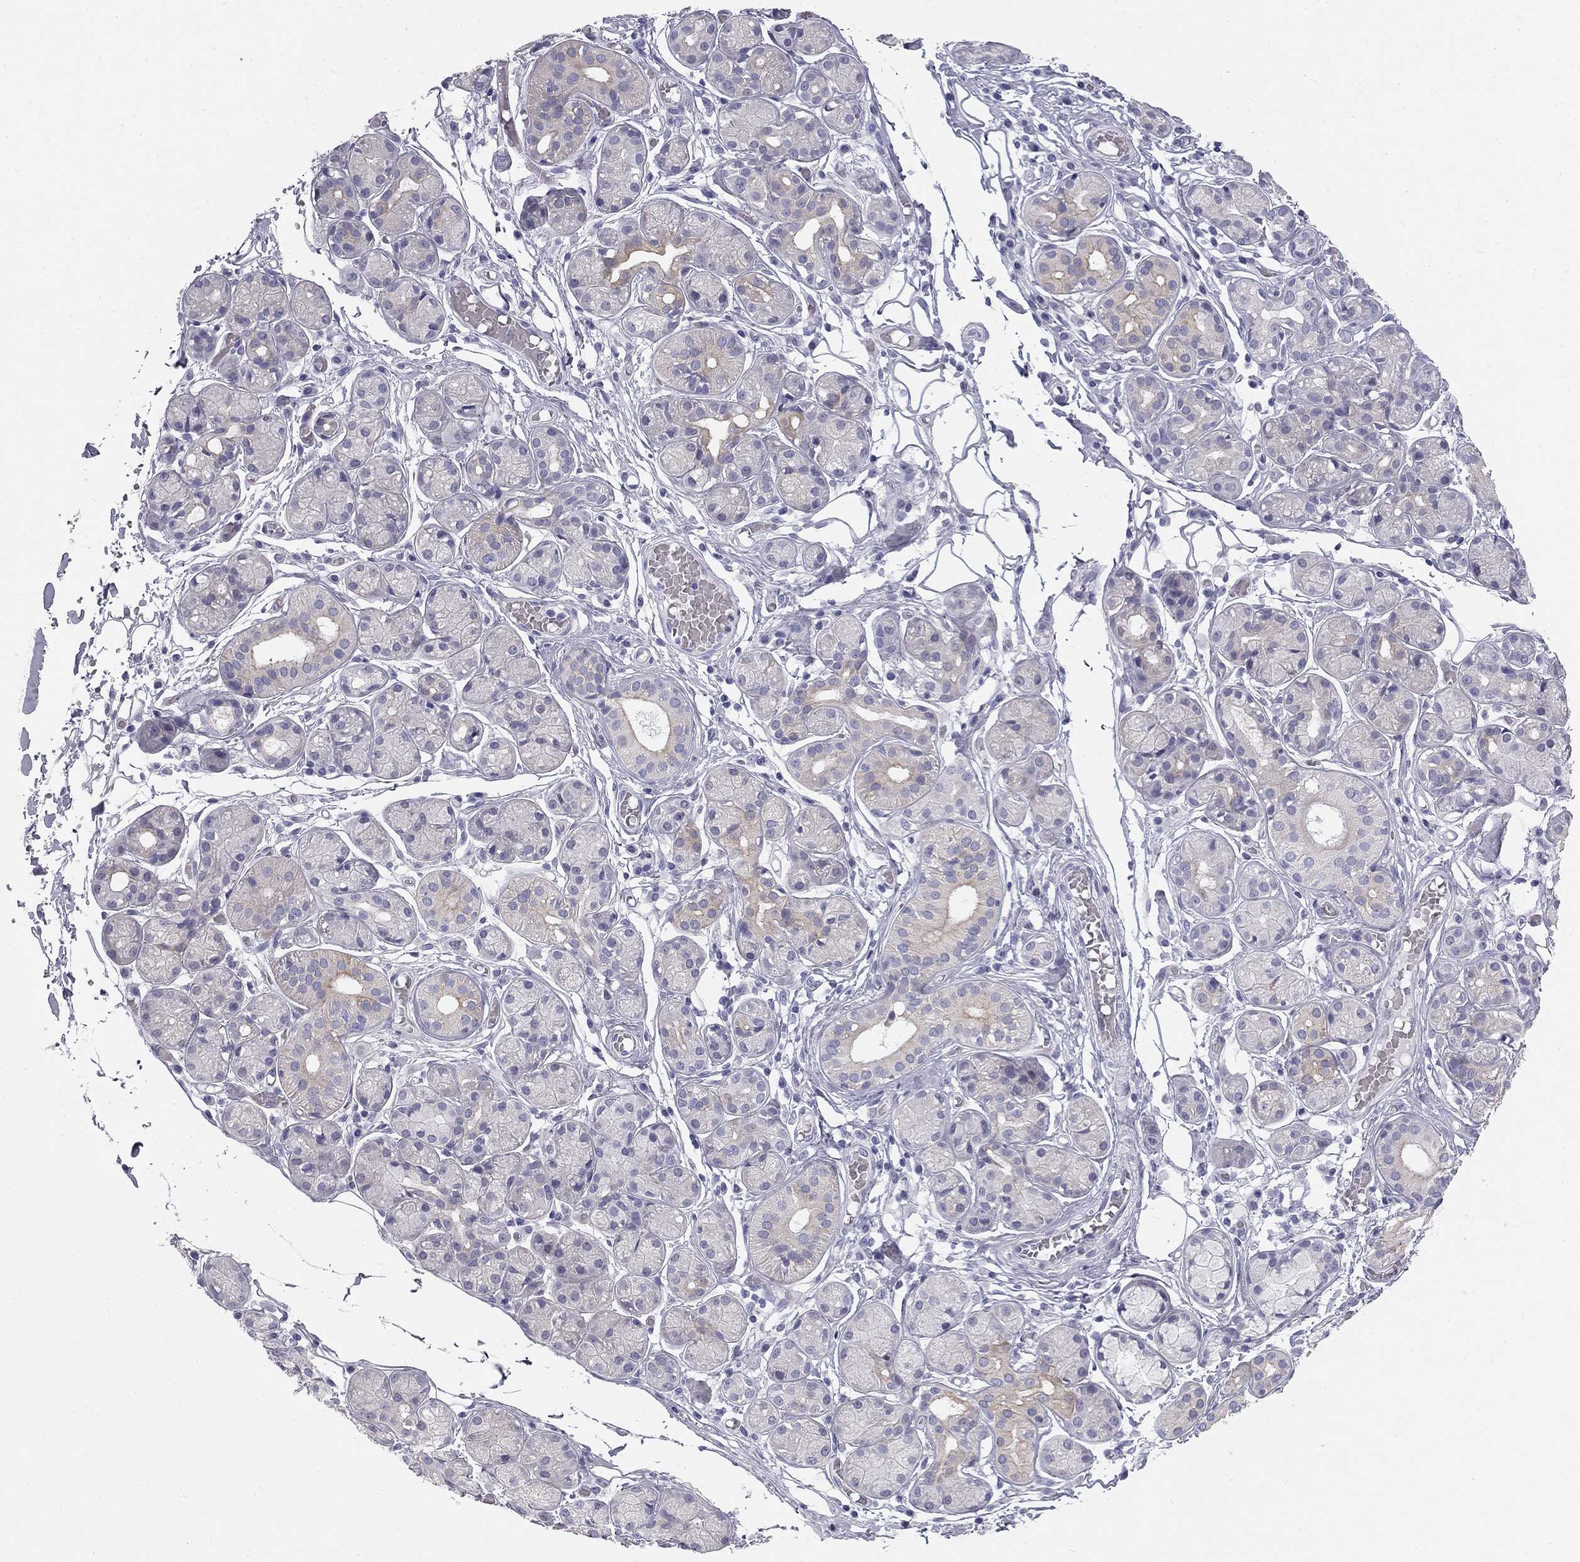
{"staining": {"intensity": "negative", "quantity": "none", "location": "none"}, "tissue": "salivary gland", "cell_type": "Glandular cells", "image_type": "normal", "snomed": [{"axis": "morphology", "description": "Normal tissue, NOS"}, {"axis": "topography", "description": "Salivary gland"}, {"axis": "topography", "description": "Peripheral nerve tissue"}], "caption": "DAB (3,3'-diaminobenzidine) immunohistochemical staining of normal human salivary gland demonstrates no significant positivity in glandular cells.", "gene": "SULT2B1", "patient": {"sex": "male", "age": 71}}